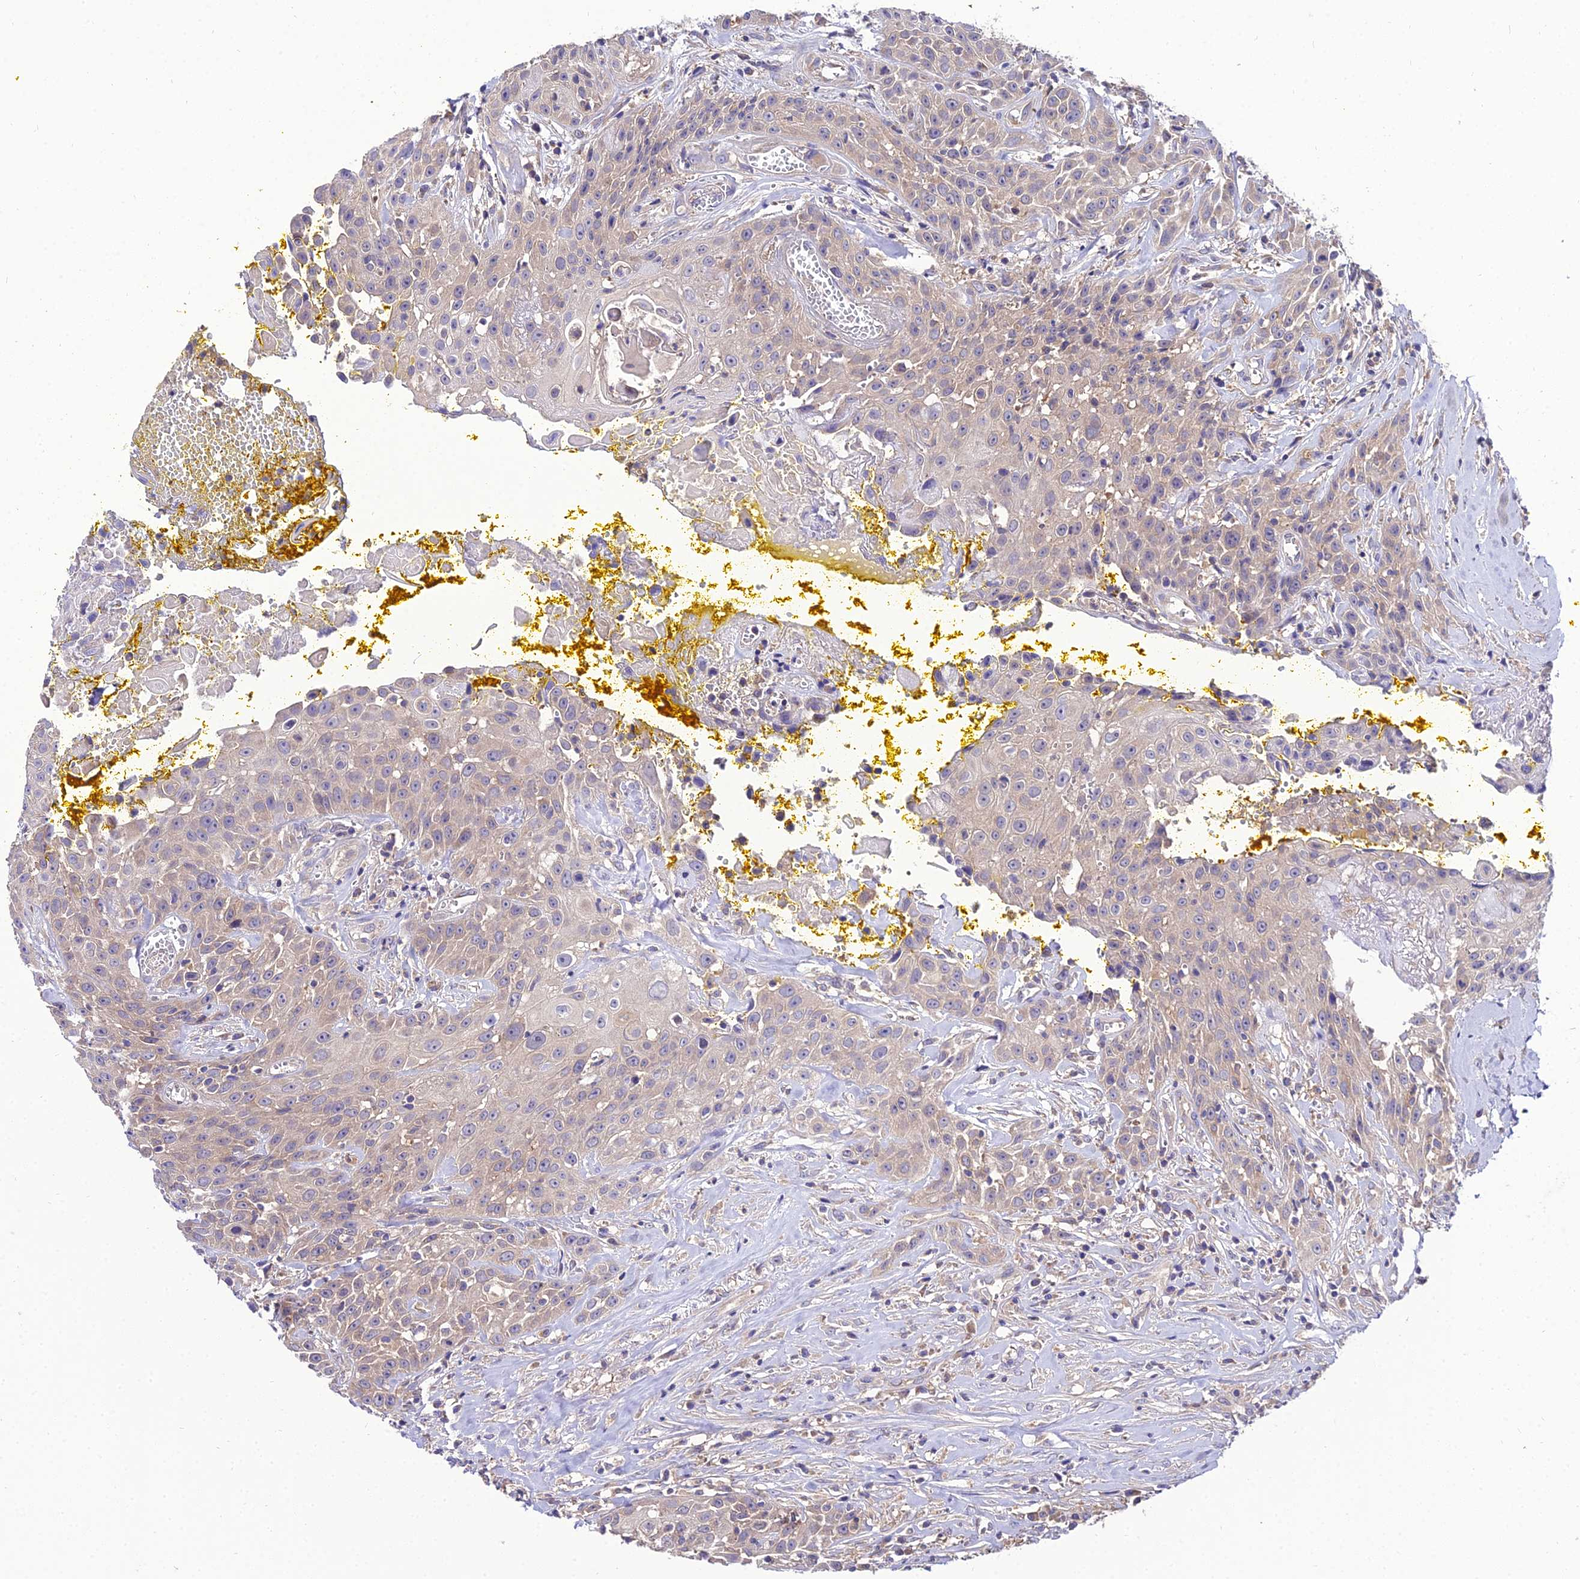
{"staining": {"intensity": "negative", "quantity": "none", "location": "none"}, "tissue": "head and neck cancer", "cell_type": "Tumor cells", "image_type": "cancer", "snomed": [{"axis": "morphology", "description": "Squamous cell carcinoma, NOS"}, {"axis": "topography", "description": "Oral tissue"}, {"axis": "topography", "description": "Head-Neck"}], "caption": "Tumor cells show no significant positivity in head and neck squamous cell carcinoma. Brightfield microscopy of immunohistochemistry stained with DAB (3,3'-diaminobenzidine) (brown) and hematoxylin (blue), captured at high magnification.", "gene": "C2orf69", "patient": {"sex": "female", "age": 82}}